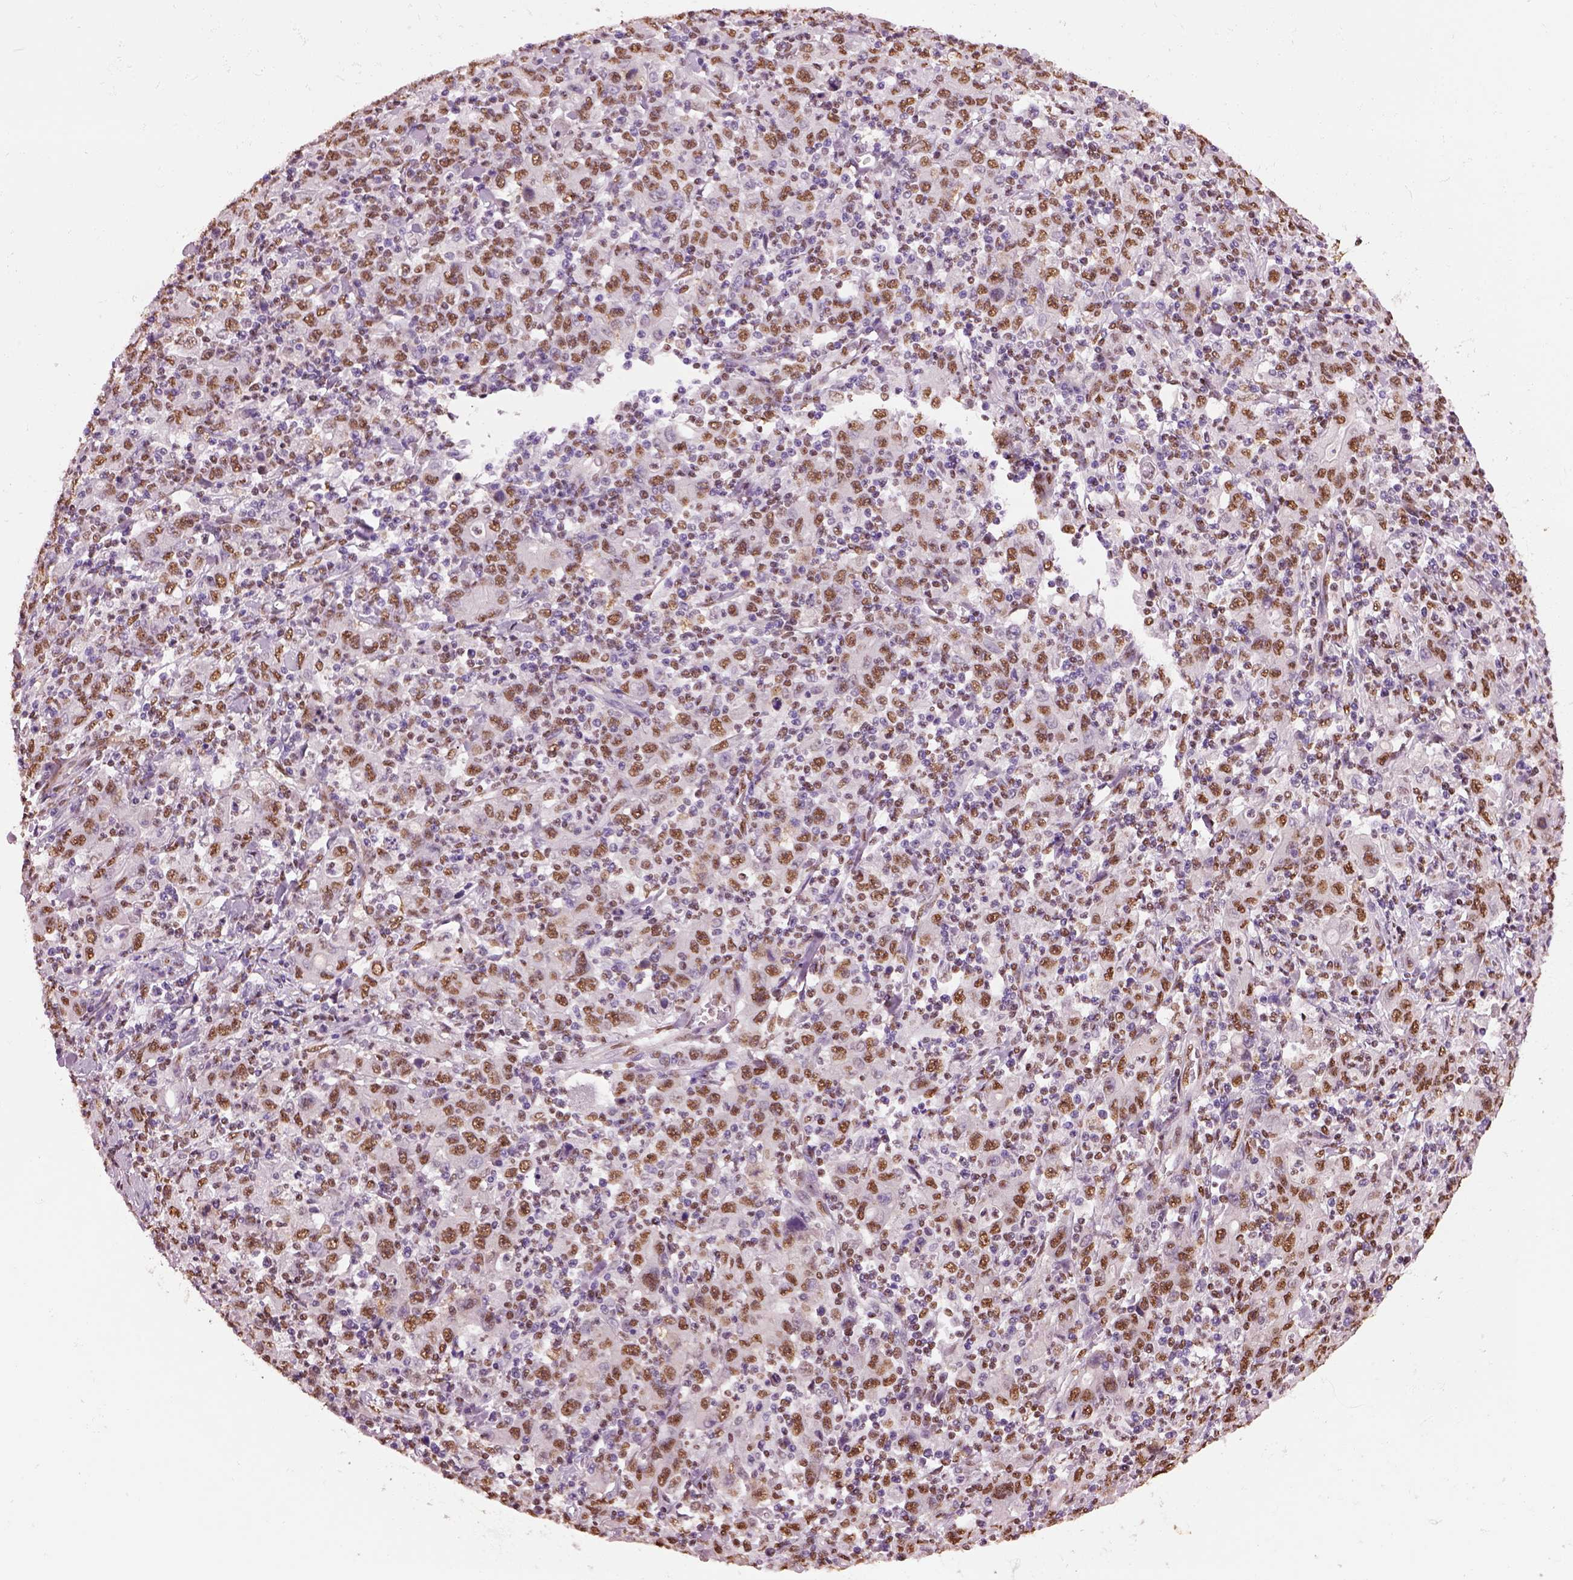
{"staining": {"intensity": "moderate", "quantity": ">75%", "location": "nuclear"}, "tissue": "stomach cancer", "cell_type": "Tumor cells", "image_type": "cancer", "snomed": [{"axis": "morphology", "description": "Adenocarcinoma, NOS"}, {"axis": "topography", "description": "Stomach, upper"}], "caption": "There is medium levels of moderate nuclear staining in tumor cells of stomach adenocarcinoma, as demonstrated by immunohistochemical staining (brown color).", "gene": "DDX3X", "patient": {"sex": "male", "age": 69}}